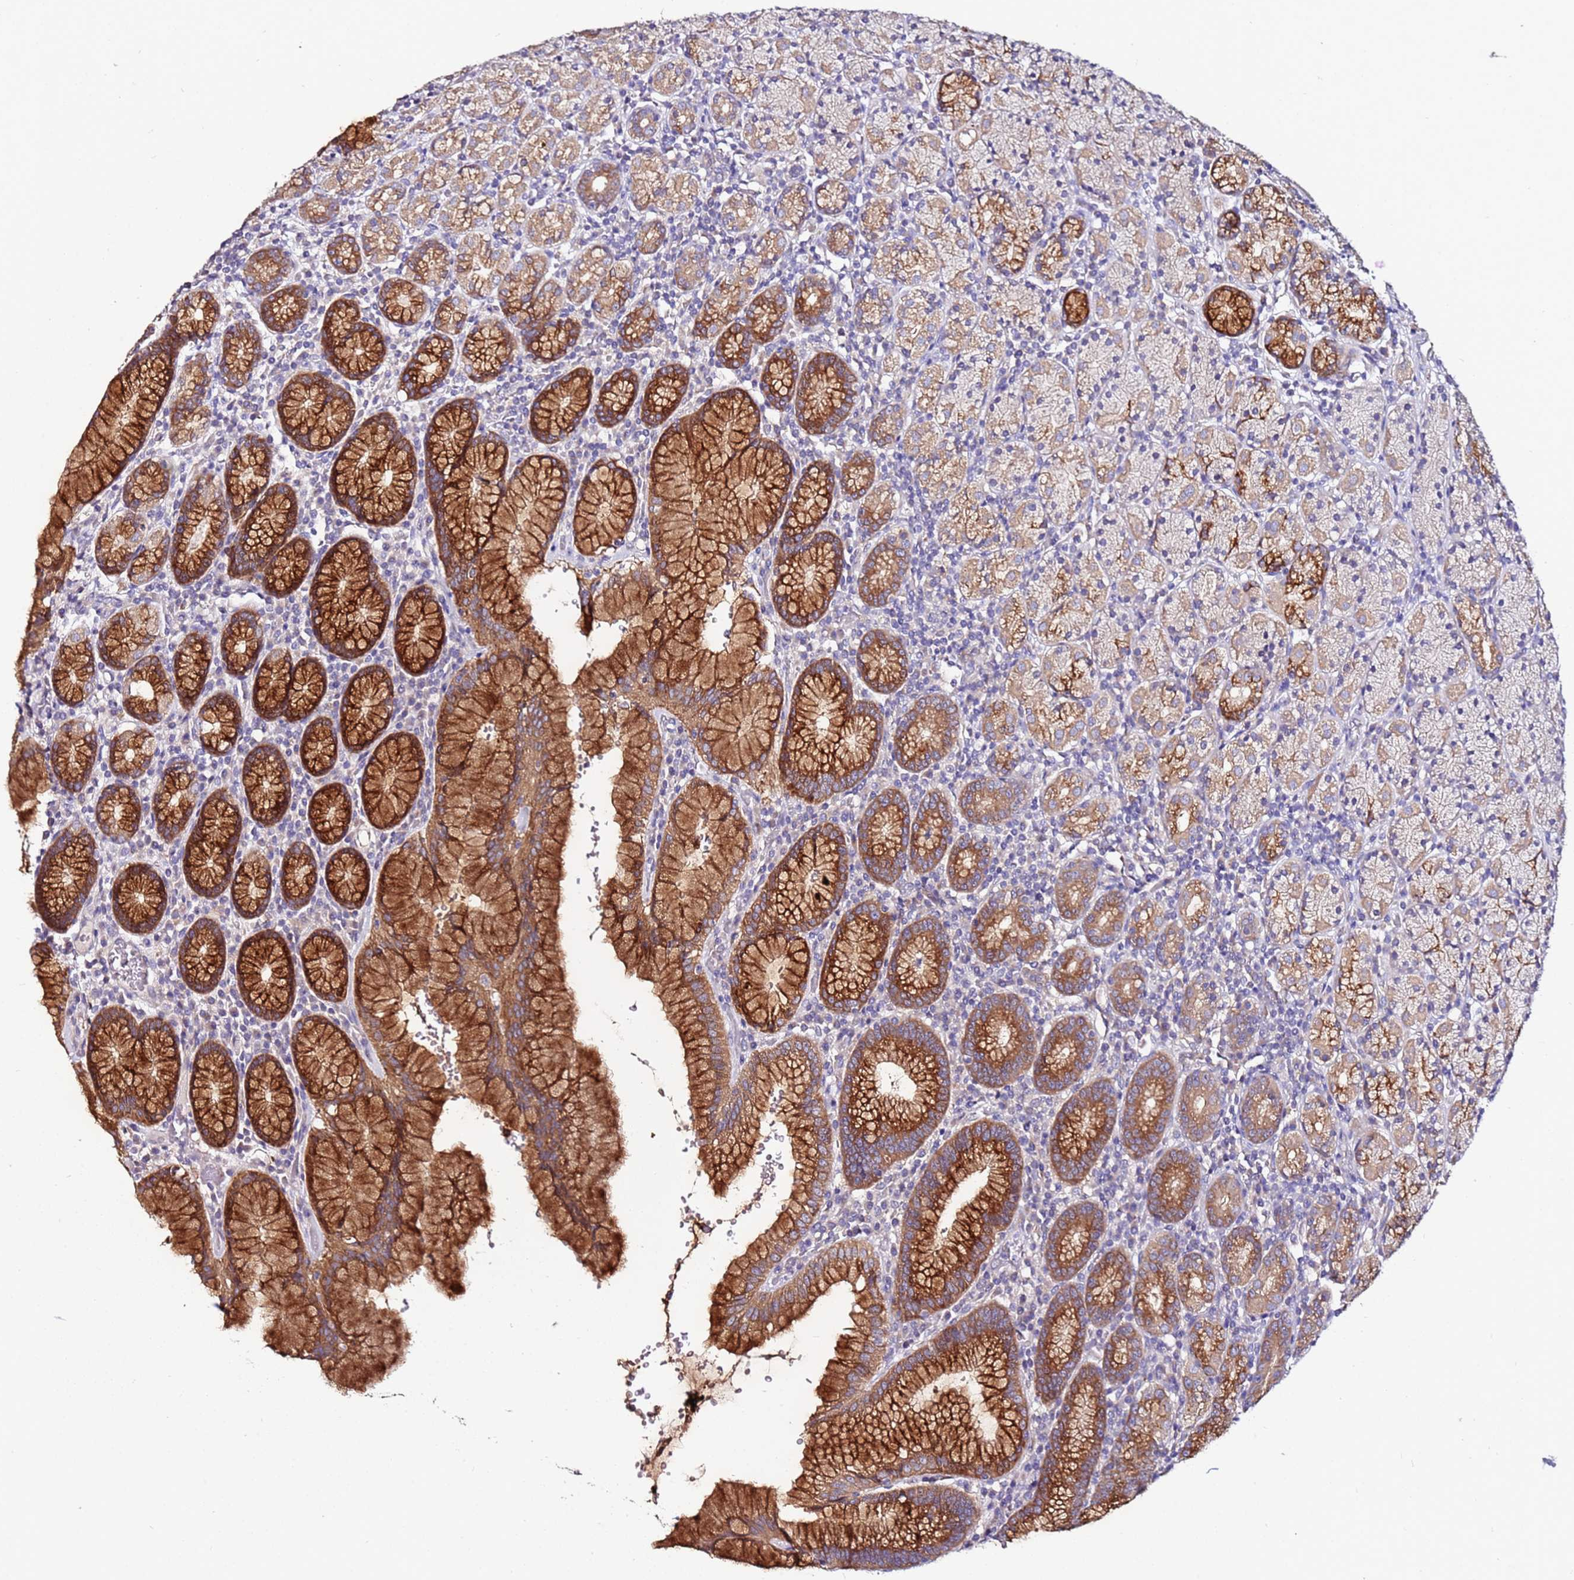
{"staining": {"intensity": "strong", "quantity": "25%-75%", "location": "cytoplasmic/membranous"}, "tissue": "stomach", "cell_type": "Glandular cells", "image_type": "normal", "snomed": [{"axis": "morphology", "description": "Normal tissue, NOS"}, {"axis": "topography", "description": "Stomach, upper"}, {"axis": "topography", "description": "Stomach"}], "caption": "Immunohistochemical staining of unremarkable human stomach displays high levels of strong cytoplasmic/membranous staining in approximately 25%-75% of glandular cells.", "gene": "SRRM5", "patient": {"sex": "male", "age": 62}}